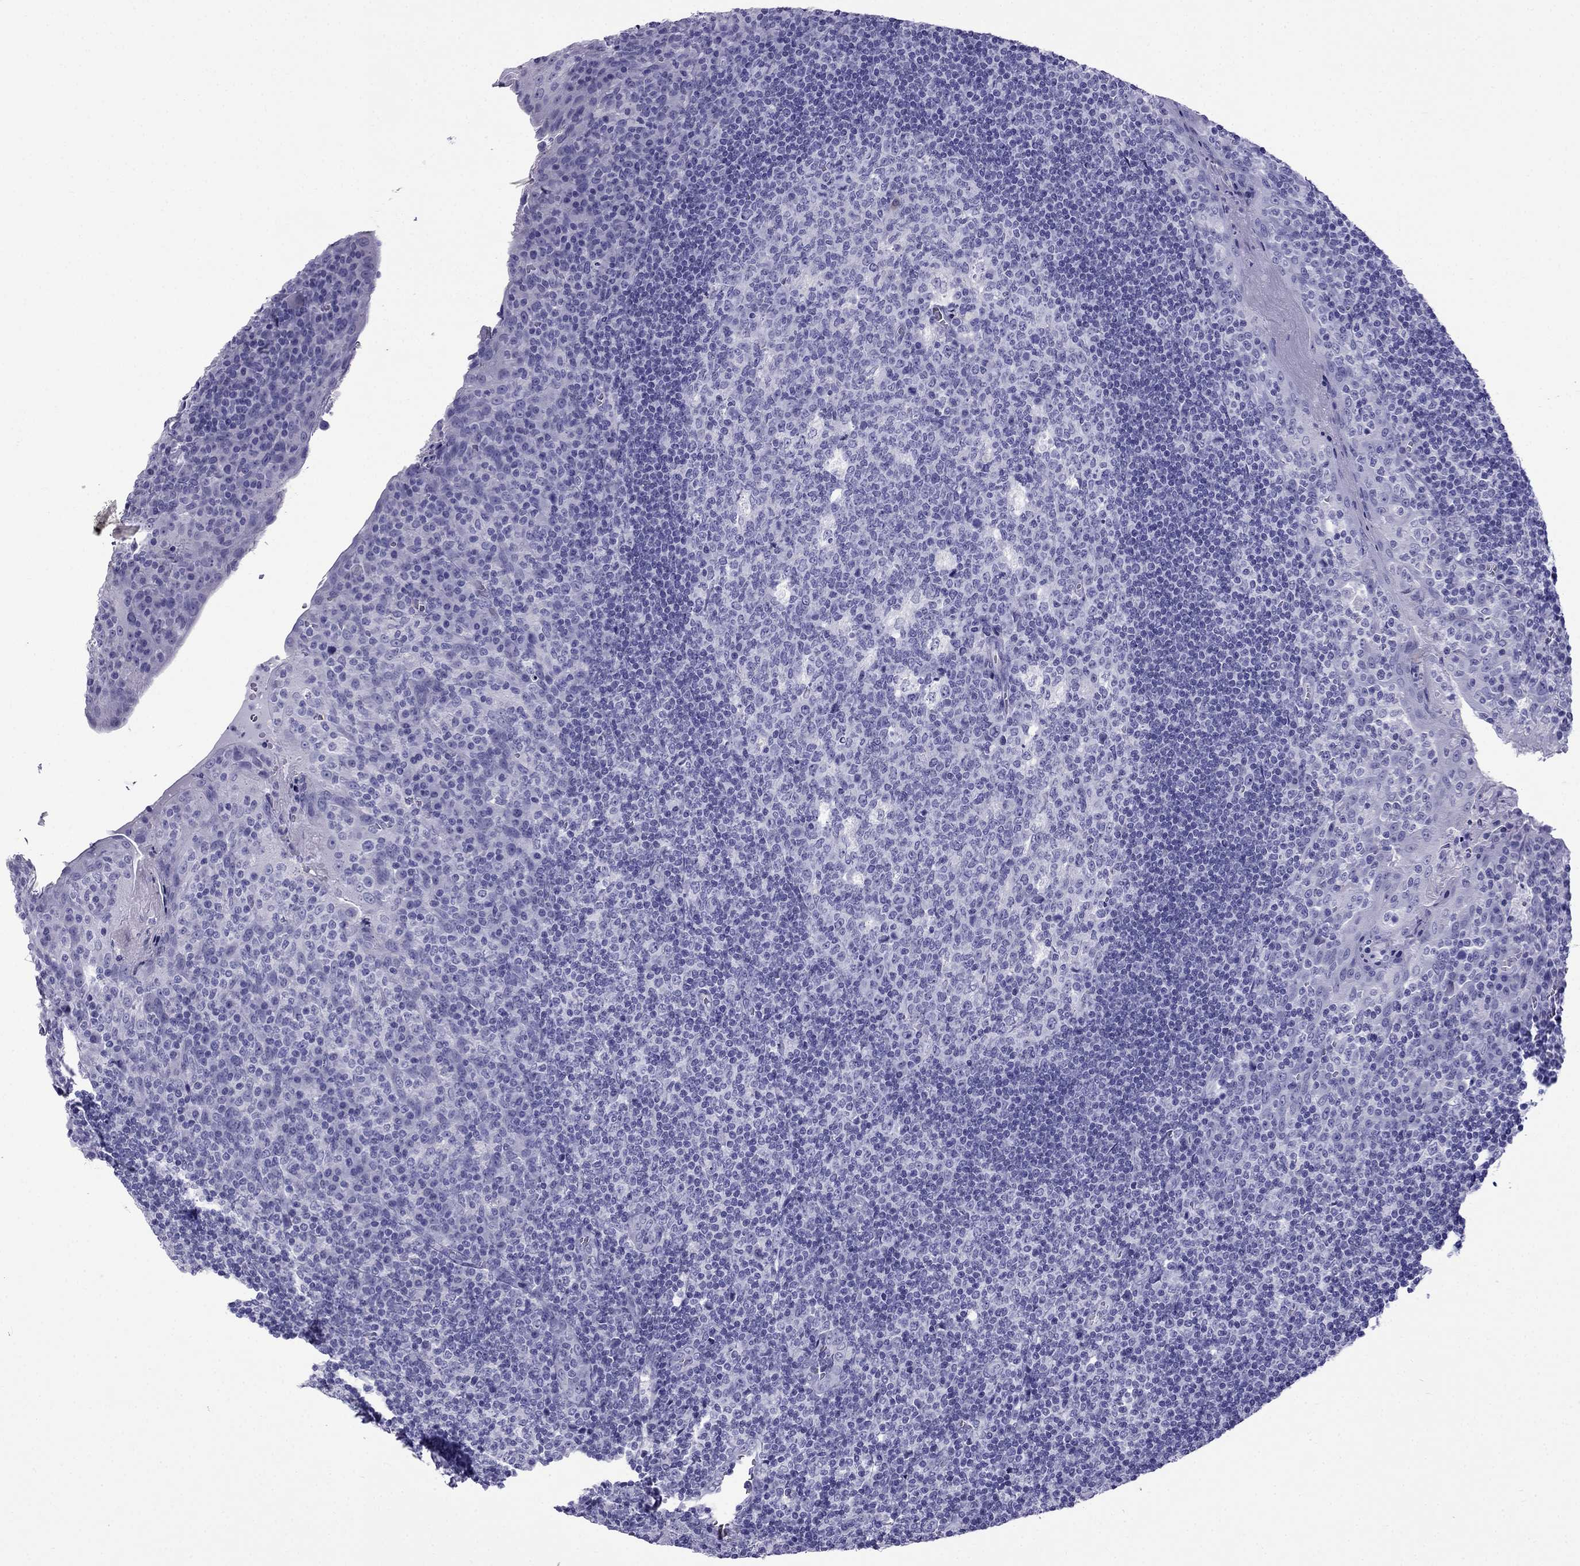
{"staining": {"intensity": "negative", "quantity": "none", "location": "none"}, "tissue": "tonsil", "cell_type": "Germinal center cells", "image_type": "normal", "snomed": [{"axis": "morphology", "description": "Normal tissue, NOS"}, {"axis": "topography", "description": "Tonsil"}], "caption": "A high-resolution micrograph shows immunohistochemistry staining of unremarkable tonsil, which demonstrates no significant expression in germinal center cells. (DAB (3,3'-diaminobenzidine) IHC visualized using brightfield microscopy, high magnification).", "gene": "ARR3", "patient": {"sex": "male", "age": 17}}